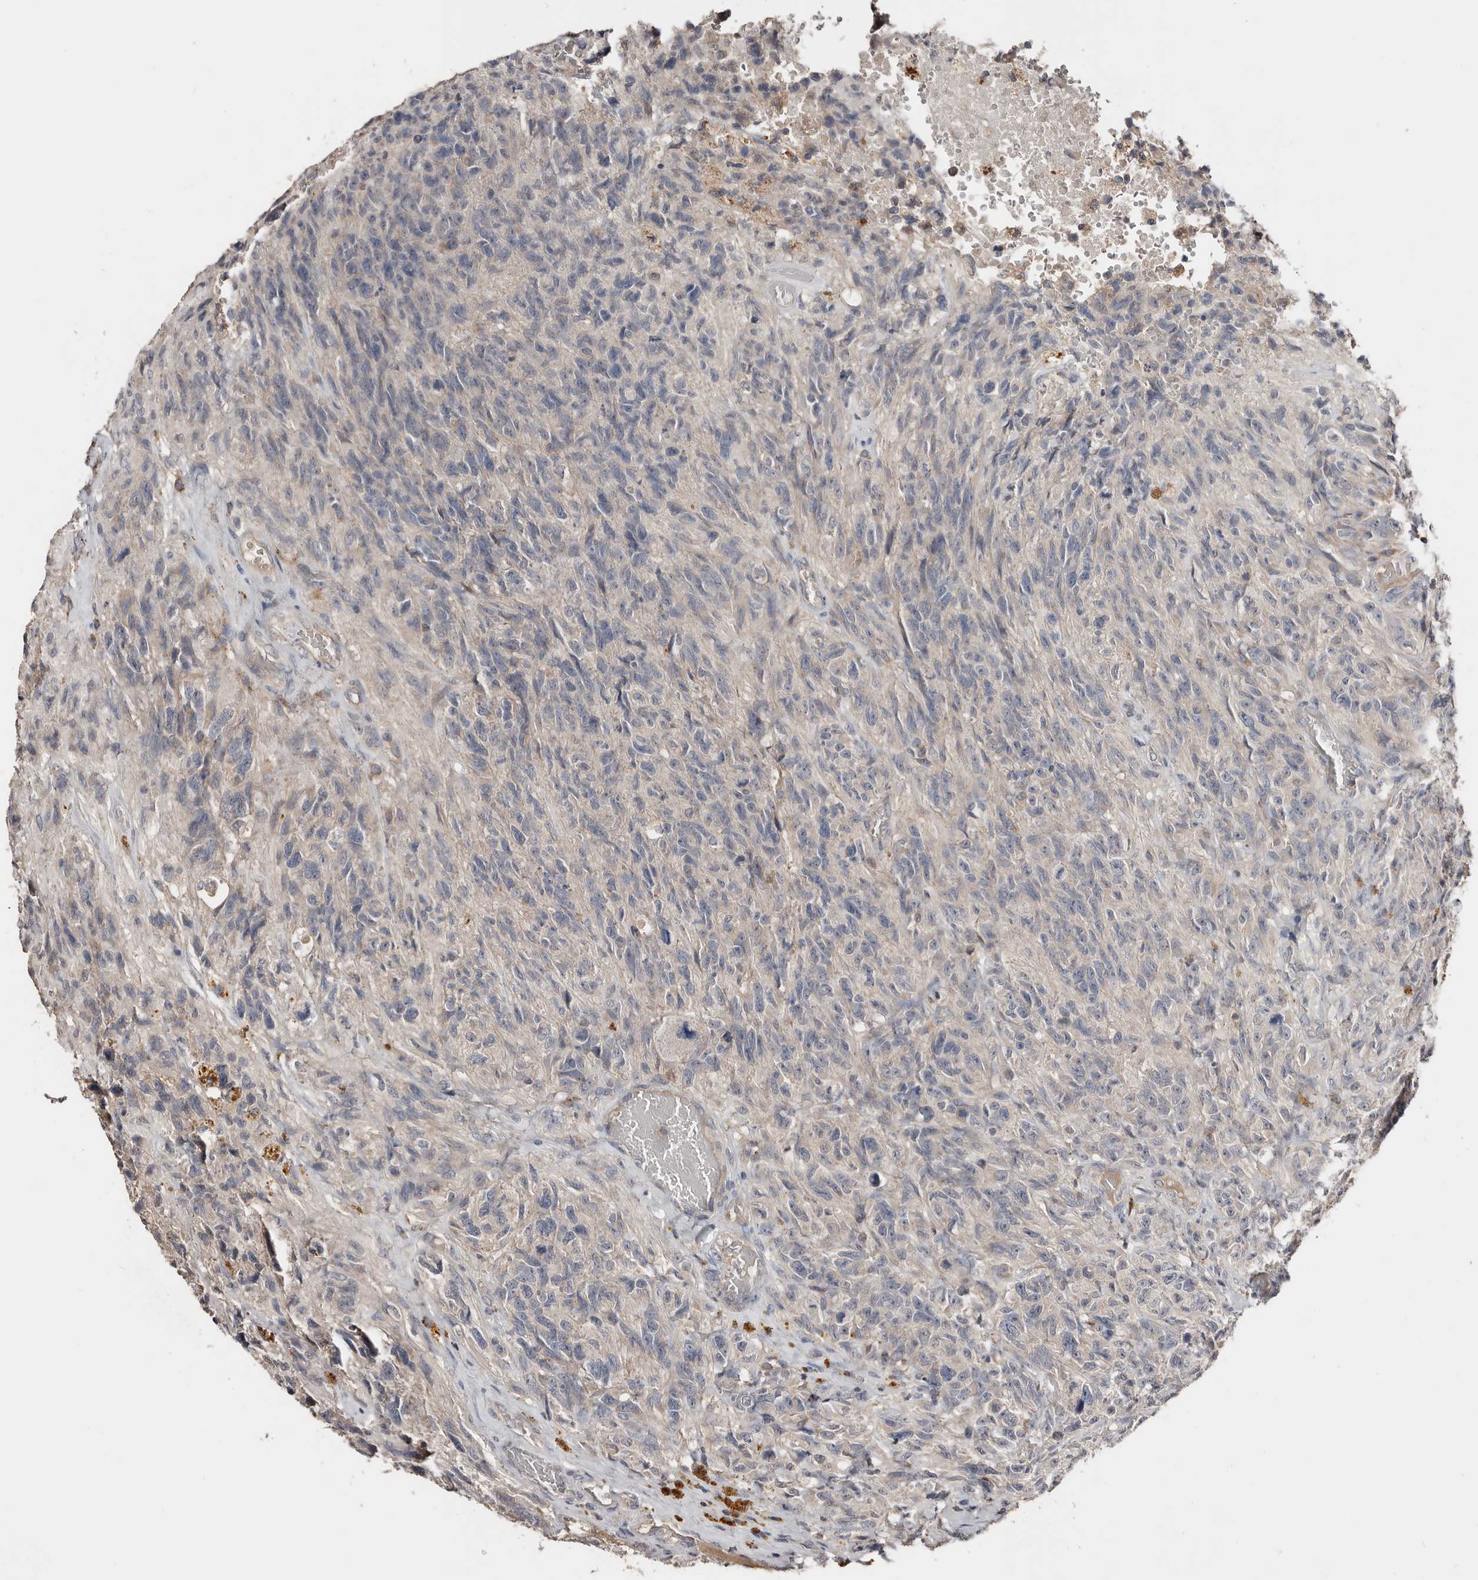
{"staining": {"intensity": "negative", "quantity": "none", "location": "none"}, "tissue": "glioma", "cell_type": "Tumor cells", "image_type": "cancer", "snomed": [{"axis": "morphology", "description": "Glioma, malignant, High grade"}, {"axis": "topography", "description": "Brain"}], "caption": "Immunohistochemistry (IHC) of human glioma displays no positivity in tumor cells.", "gene": "SLC39A2", "patient": {"sex": "male", "age": 69}}